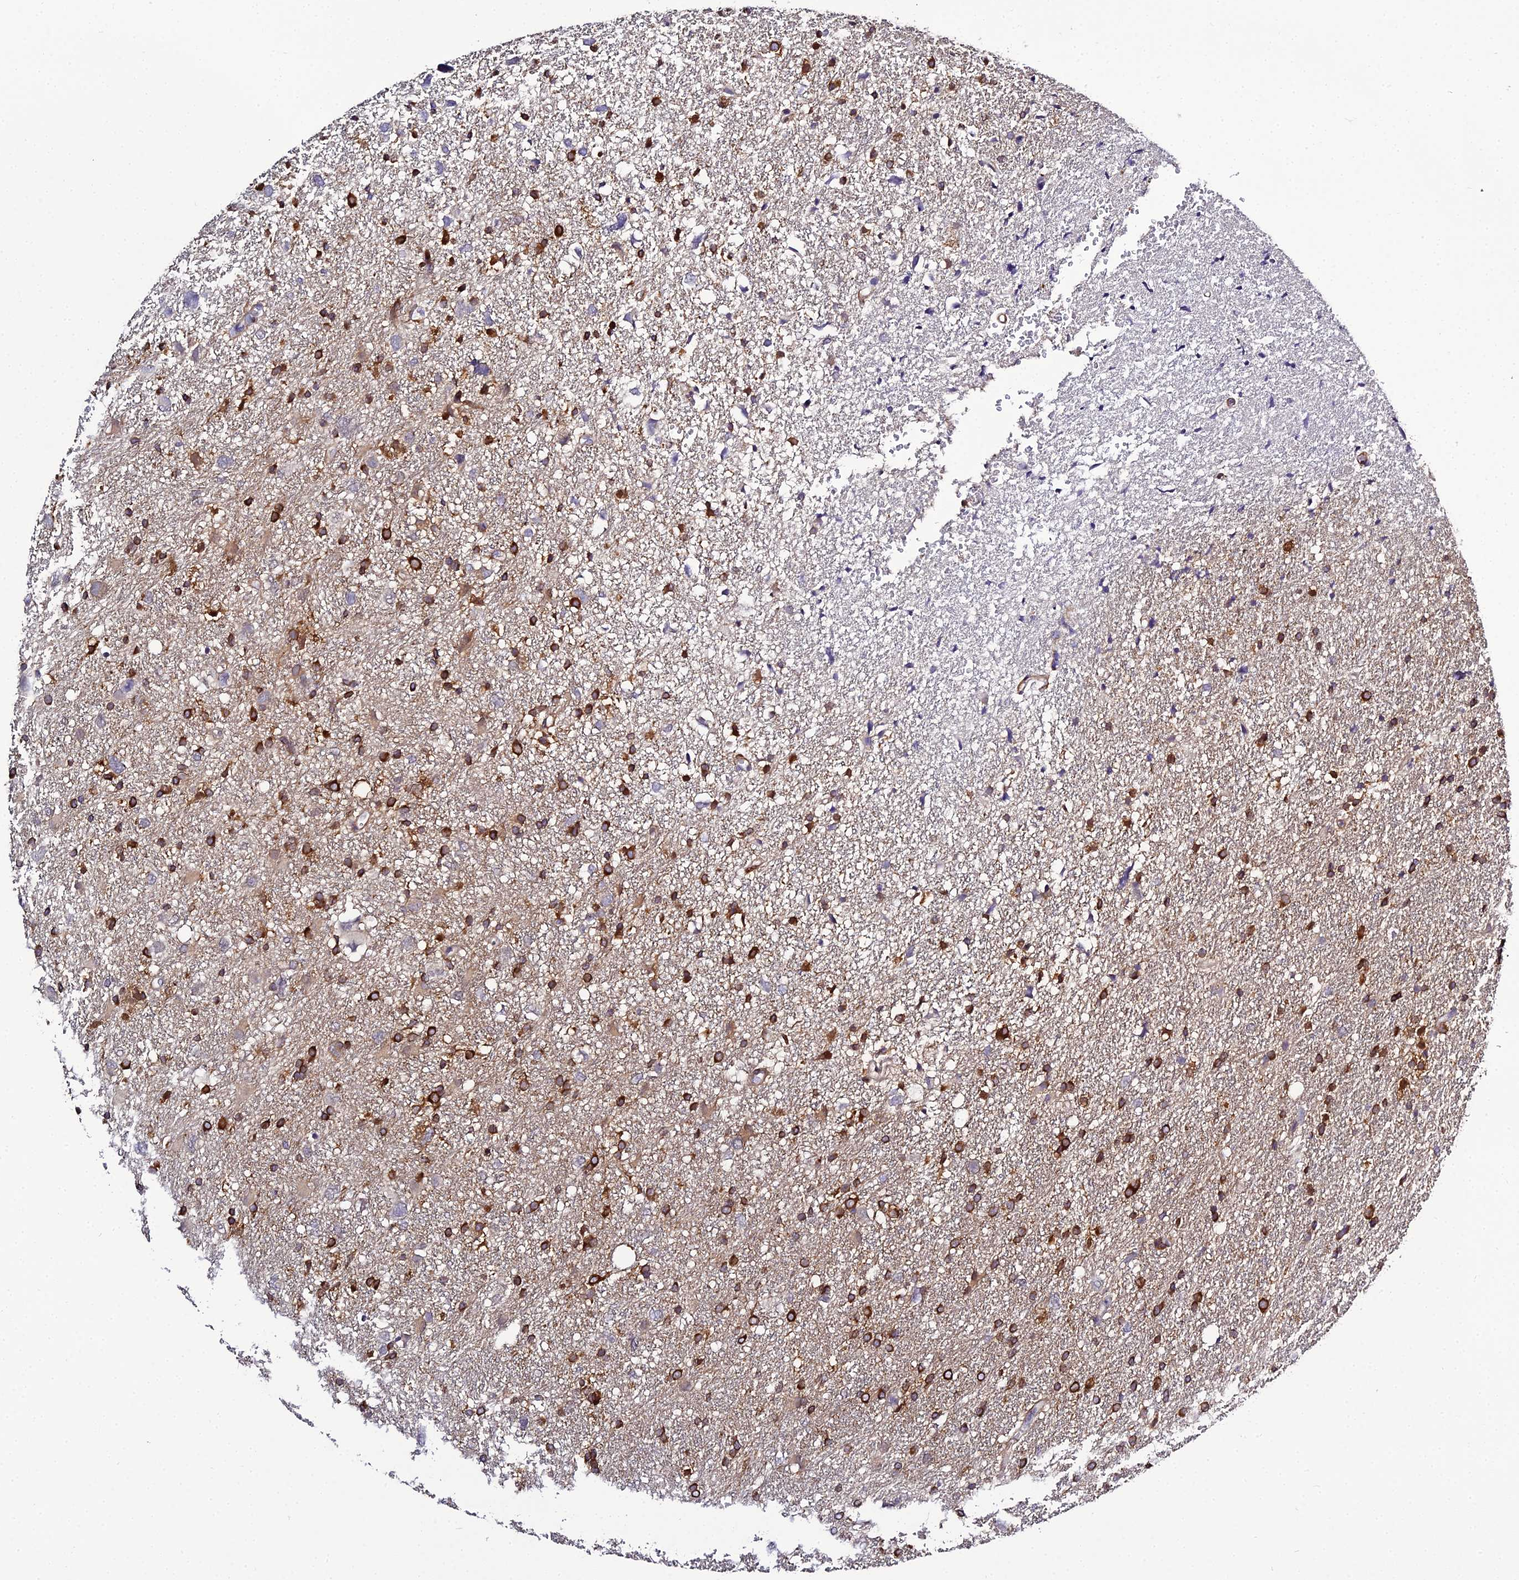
{"staining": {"intensity": "strong", "quantity": "25%-75%", "location": "cytoplasmic/membranous"}, "tissue": "glioma", "cell_type": "Tumor cells", "image_type": "cancer", "snomed": [{"axis": "morphology", "description": "Glioma, malignant, High grade"}, {"axis": "topography", "description": "Brain"}], "caption": "This image displays malignant high-grade glioma stained with immunohistochemistry (IHC) to label a protein in brown. The cytoplasmic/membranous of tumor cells show strong positivity for the protein. Nuclei are counter-stained blue.", "gene": "IL4I1", "patient": {"sex": "male", "age": 61}}